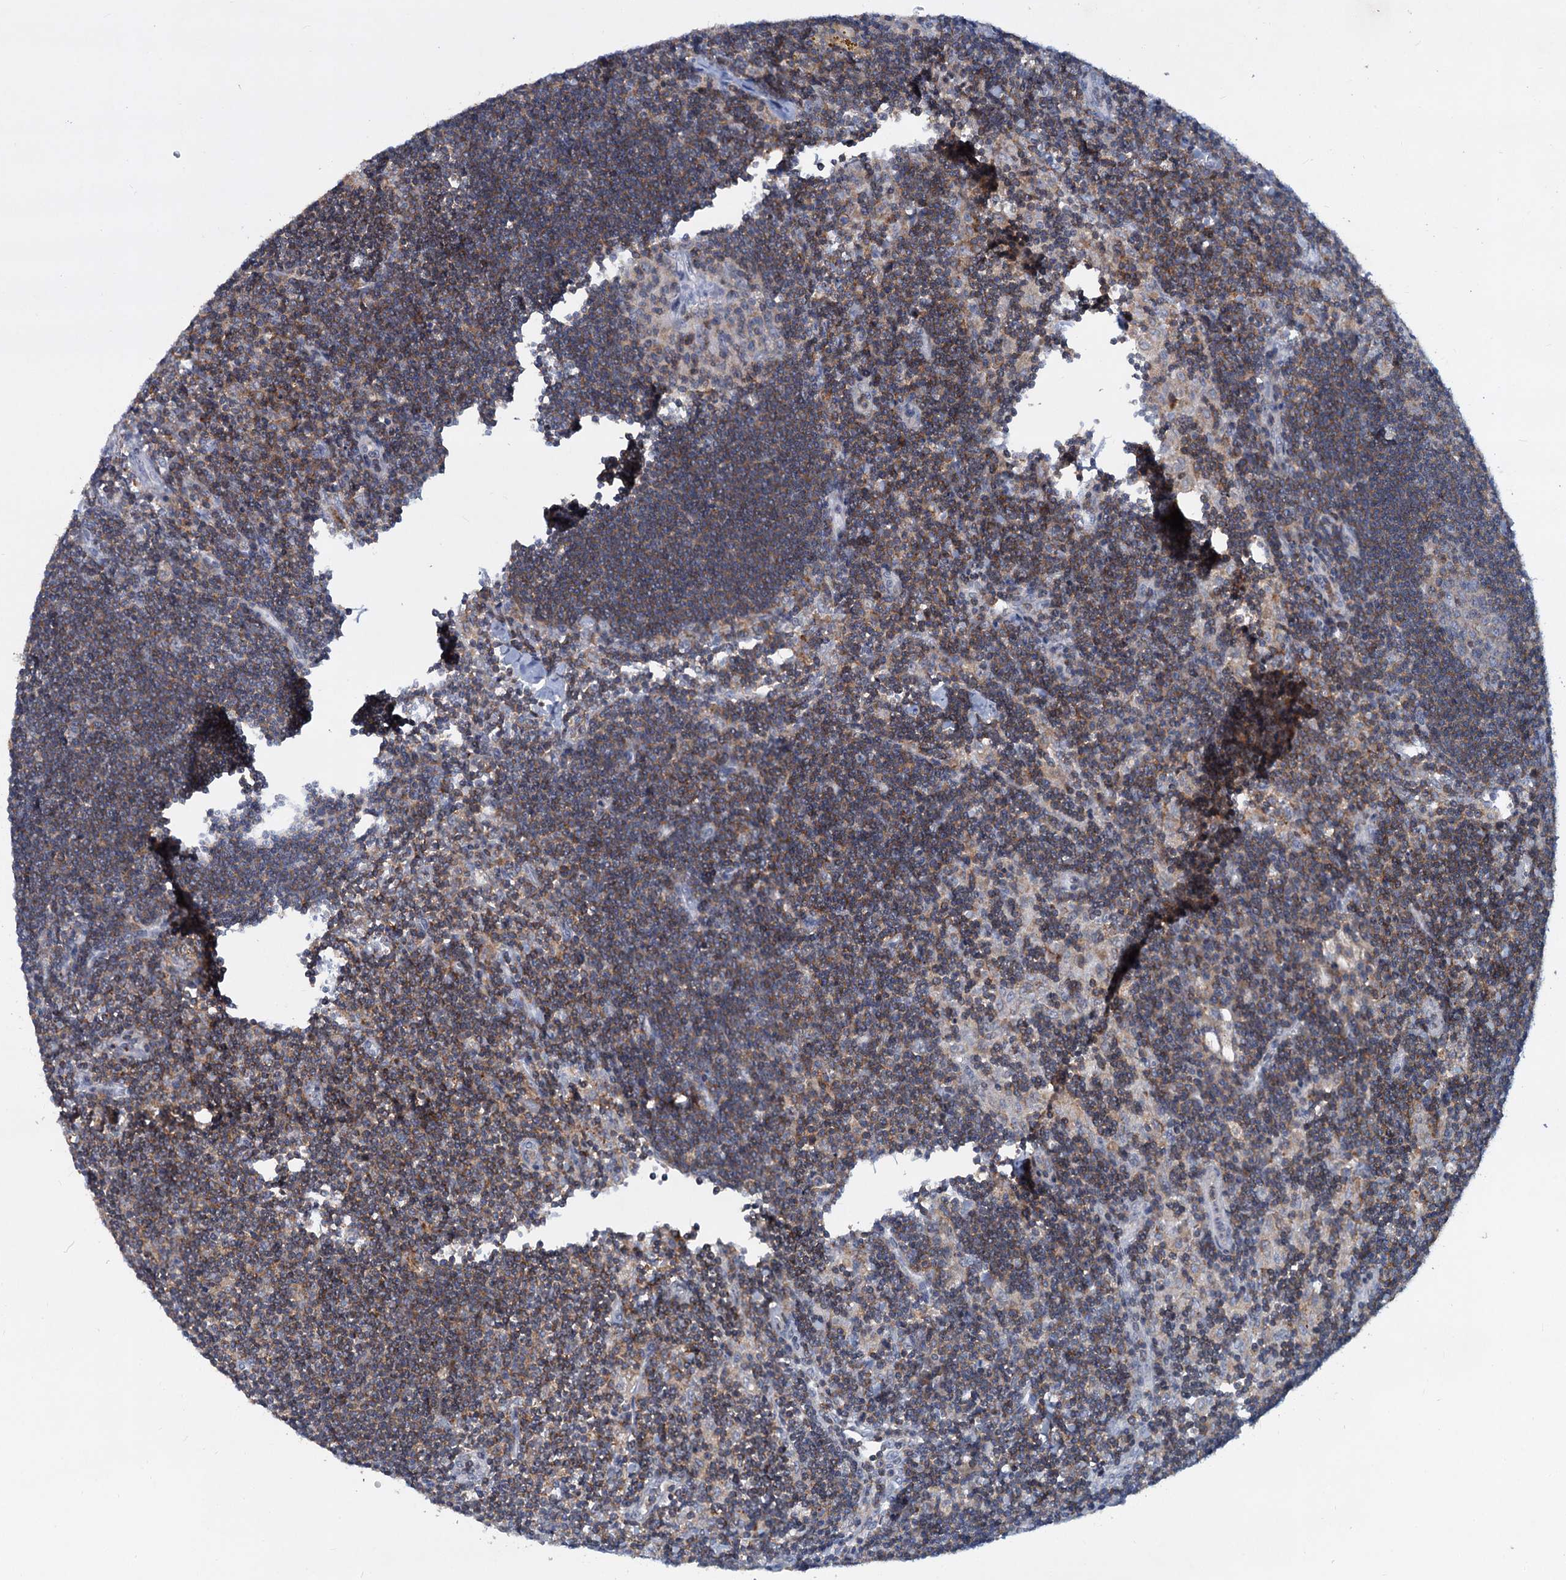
{"staining": {"intensity": "moderate", "quantity": ">75%", "location": "cytoplasmic/membranous"}, "tissue": "lymph node", "cell_type": "Germinal center cells", "image_type": "normal", "snomed": [{"axis": "morphology", "description": "Normal tissue, NOS"}, {"axis": "topography", "description": "Lymph node"}], "caption": "High-magnification brightfield microscopy of normal lymph node stained with DAB (3,3'-diaminobenzidine) (brown) and counterstained with hematoxylin (blue). germinal center cells exhibit moderate cytoplasmic/membranous staining is seen in approximately>75% of cells.", "gene": "LRCH4", "patient": {"sex": "male", "age": 24}}